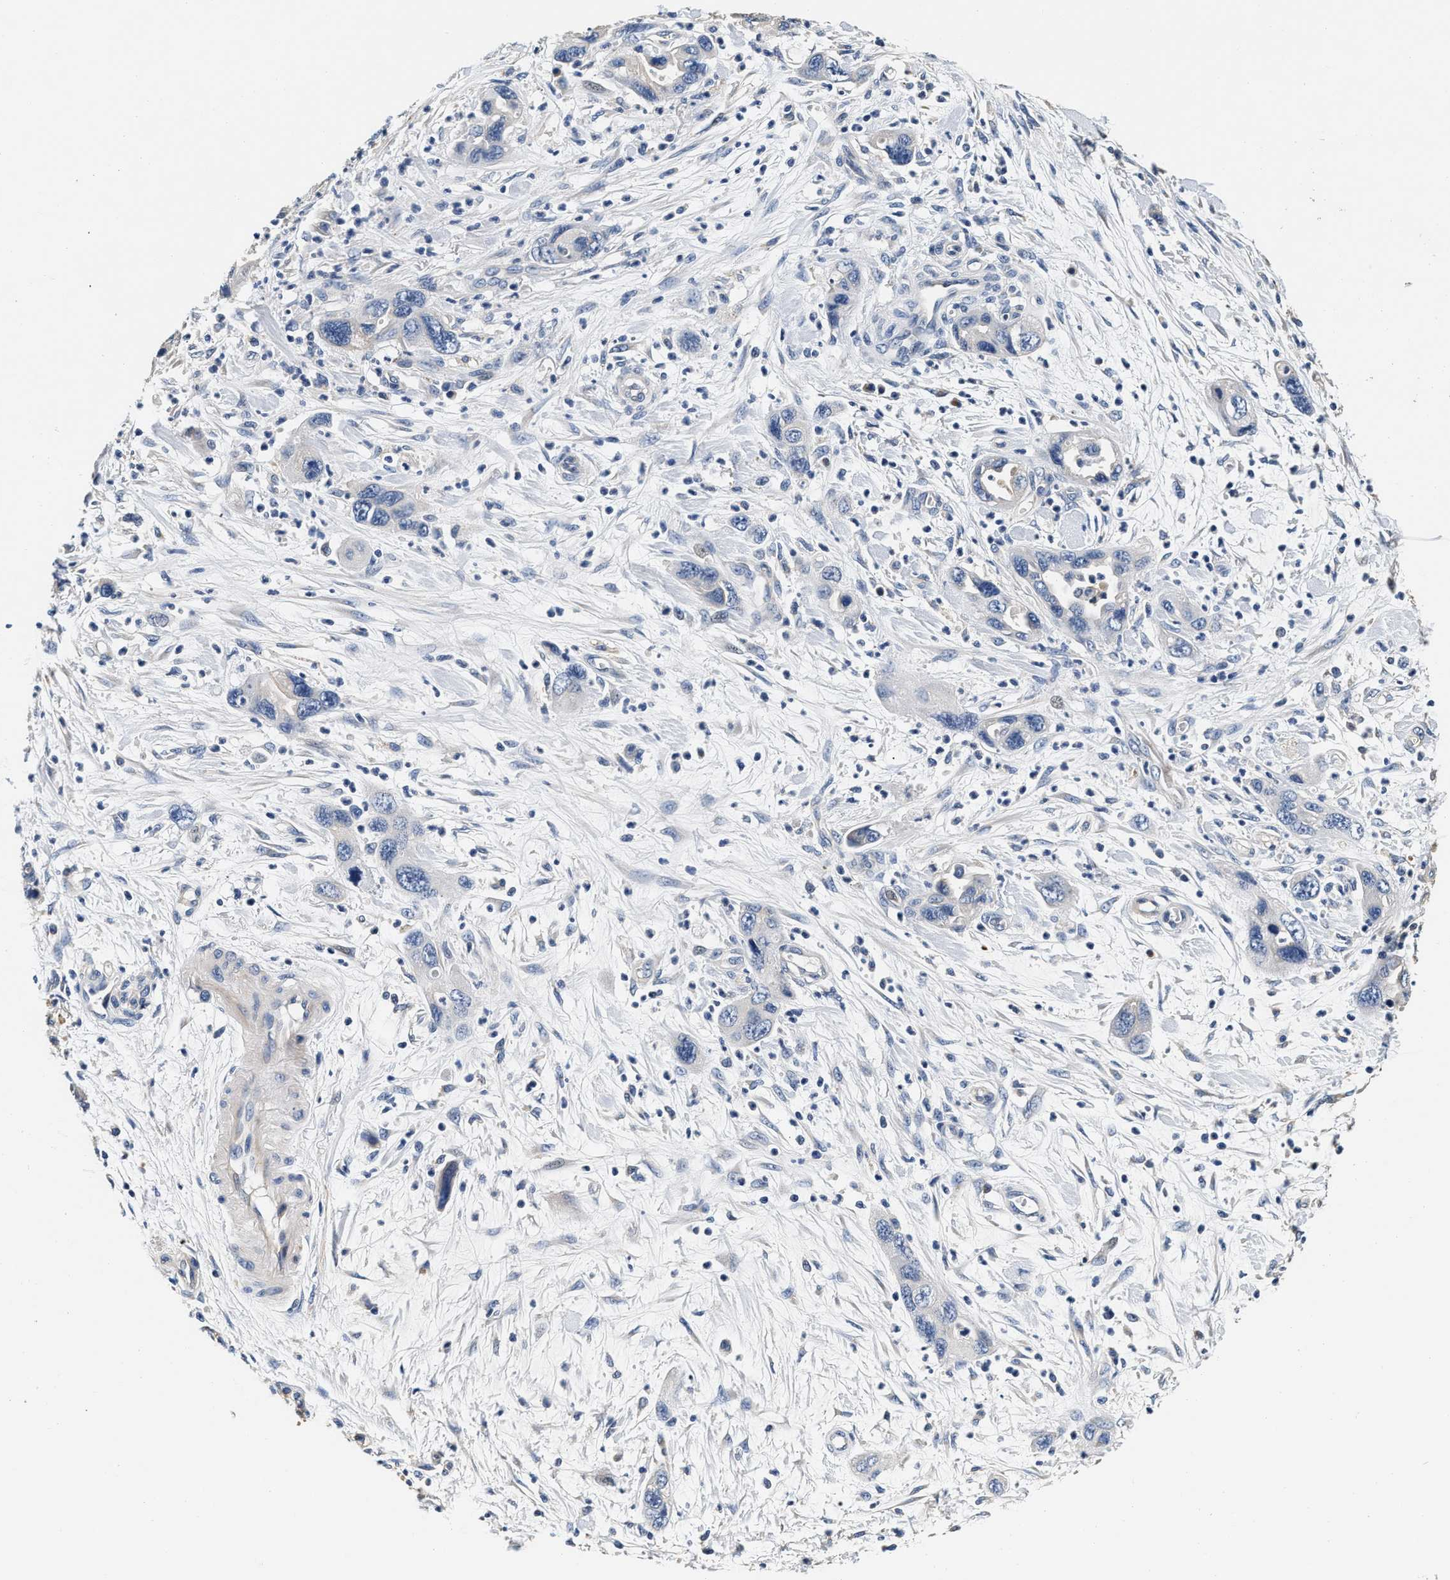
{"staining": {"intensity": "negative", "quantity": "none", "location": "none"}, "tissue": "pancreatic cancer", "cell_type": "Tumor cells", "image_type": "cancer", "snomed": [{"axis": "morphology", "description": "Adenocarcinoma, NOS"}, {"axis": "topography", "description": "Pancreas"}], "caption": "There is no significant staining in tumor cells of pancreatic adenocarcinoma.", "gene": "ABCG8", "patient": {"sex": "female", "age": 70}}